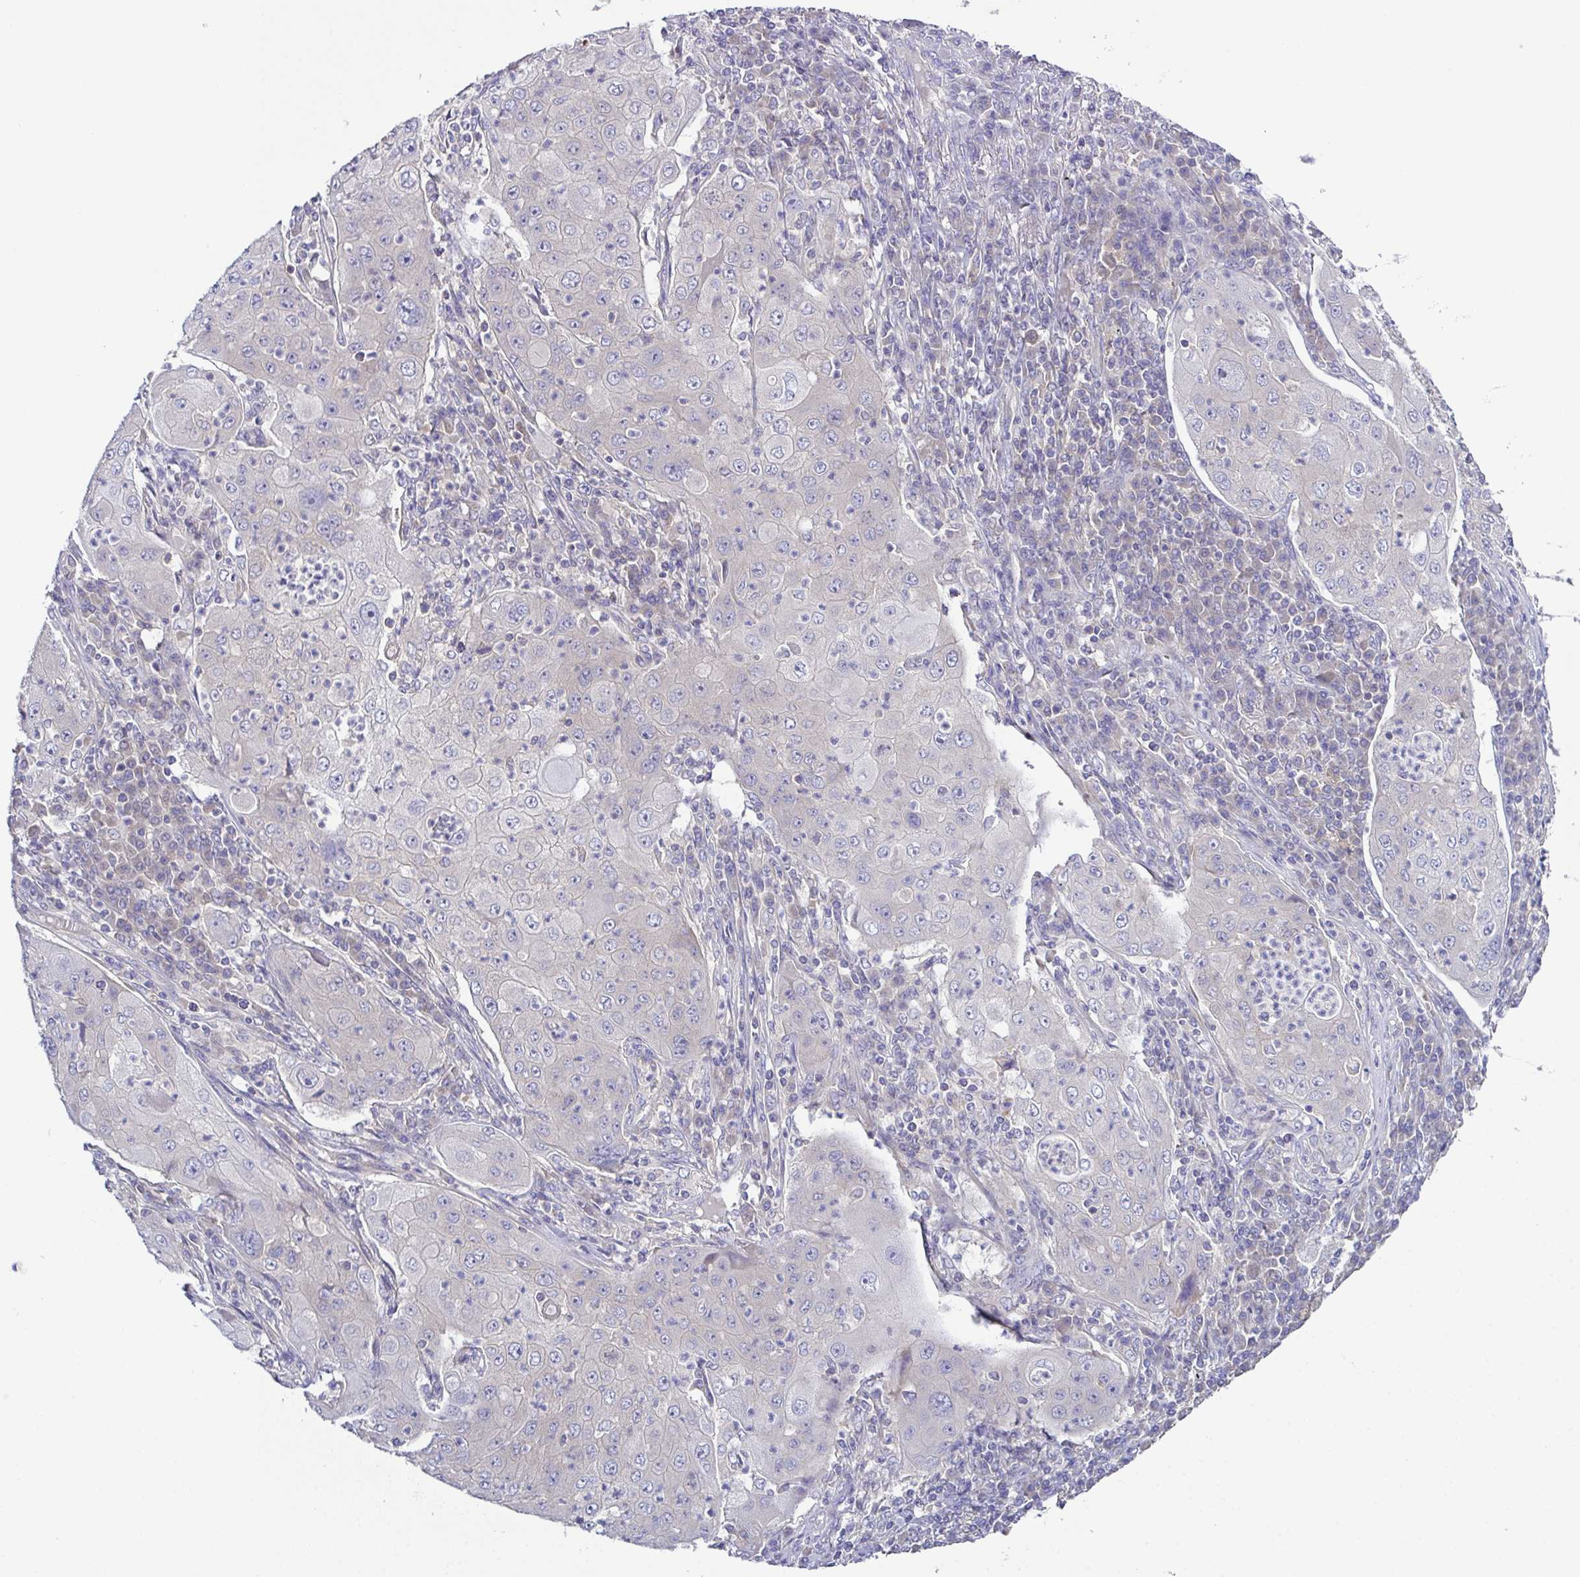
{"staining": {"intensity": "negative", "quantity": "none", "location": "none"}, "tissue": "lung cancer", "cell_type": "Tumor cells", "image_type": "cancer", "snomed": [{"axis": "morphology", "description": "Squamous cell carcinoma, NOS"}, {"axis": "topography", "description": "Lung"}], "caption": "There is no significant staining in tumor cells of lung cancer.", "gene": "CFAP97D1", "patient": {"sex": "female", "age": 59}}